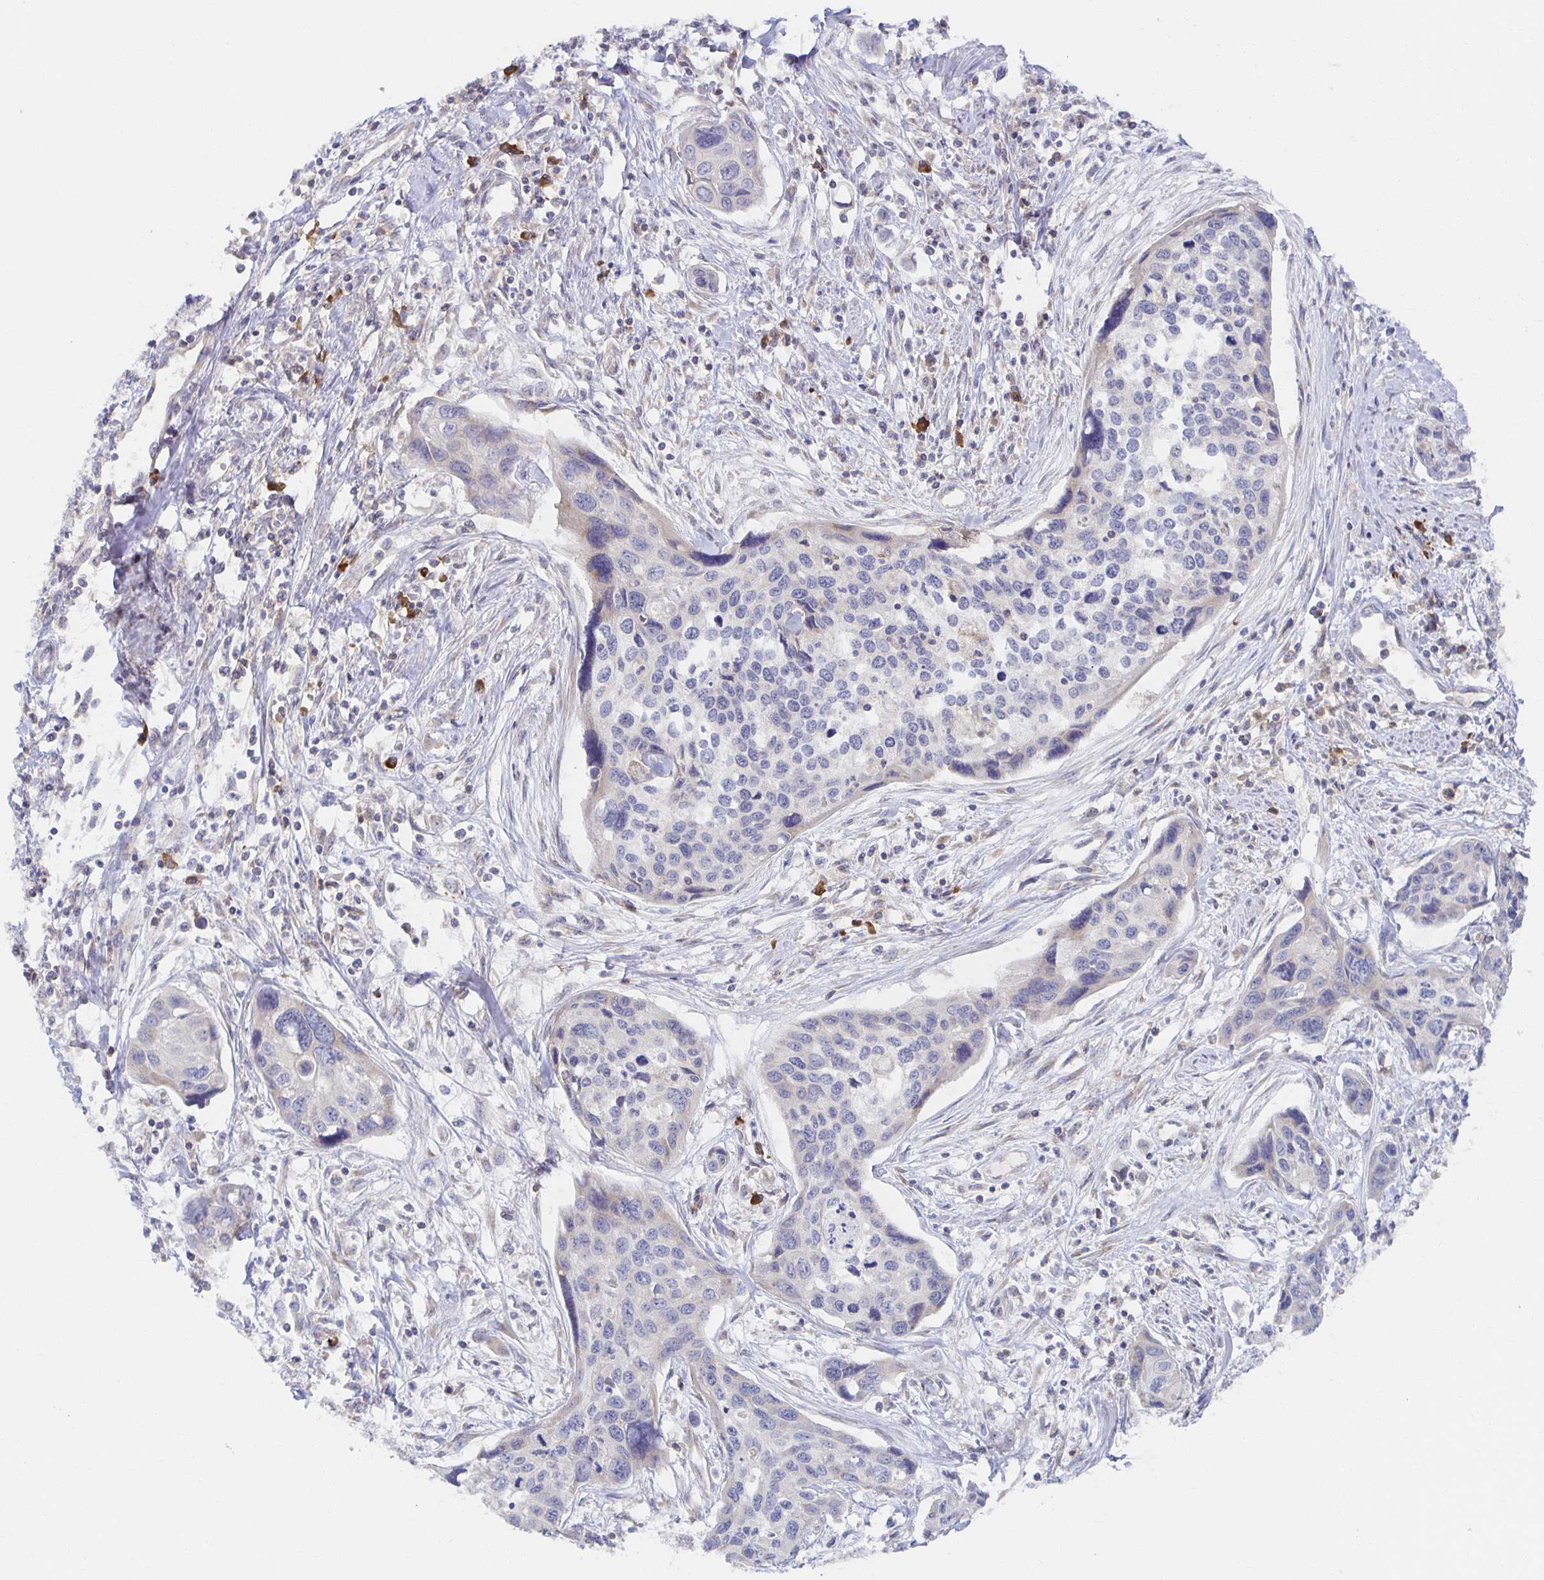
{"staining": {"intensity": "negative", "quantity": "none", "location": "none"}, "tissue": "cervical cancer", "cell_type": "Tumor cells", "image_type": "cancer", "snomed": [{"axis": "morphology", "description": "Squamous cell carcinoma, NOS"}, {"axis": "topography", "description": "Cervix"}], "caption": "Tumor cells show no significant protein positivity in cervical cancer.", "gene": "BAD", "patient": {"sex": "female", "age": 31}}